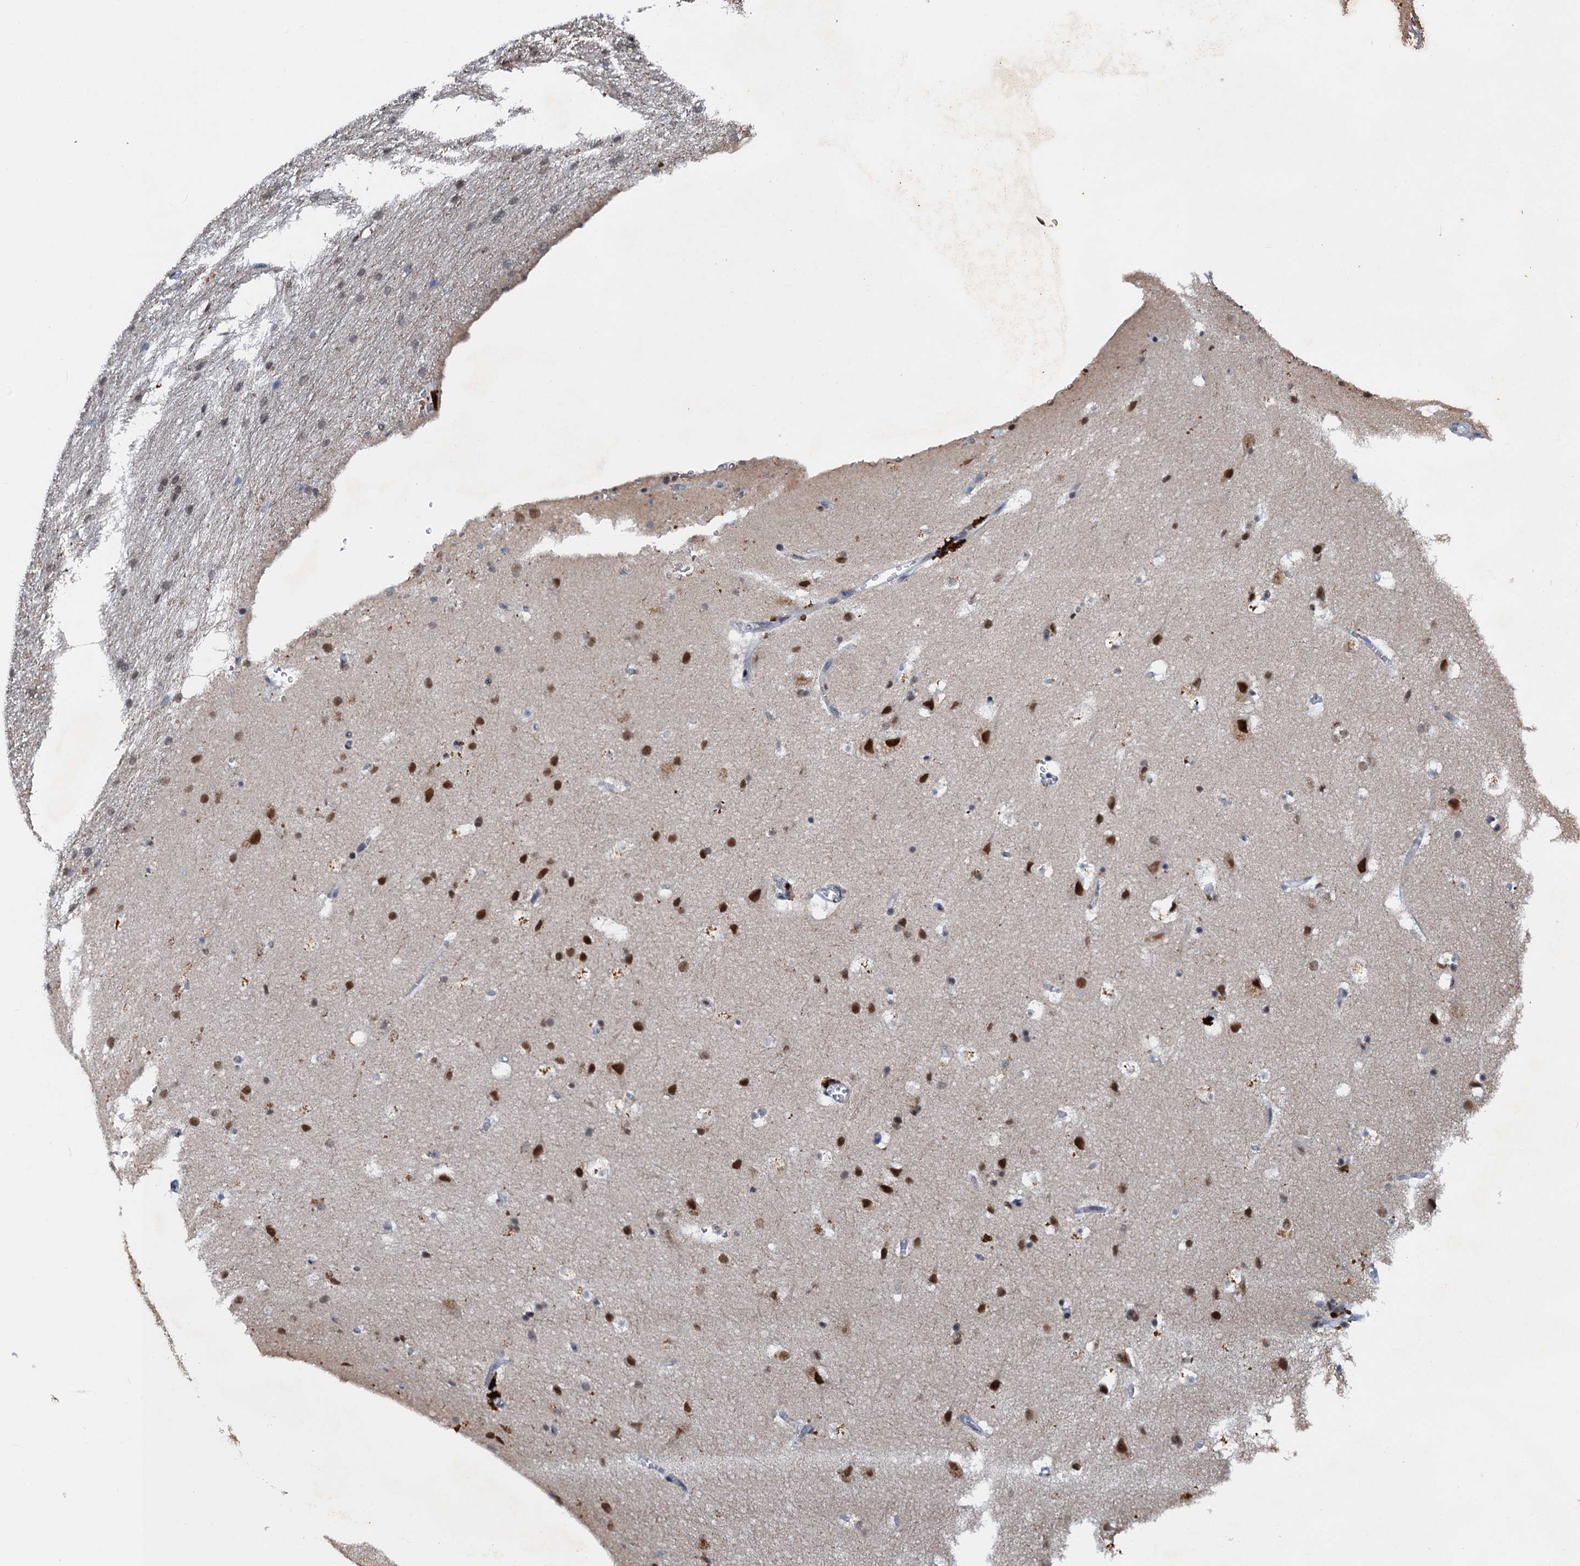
{"staining": {"intensity": "negative", "quantity": "none", "location": "none"}, "tissue": "cerebral cortex", "cell_type": "Endothelial cells", "image_type": "normal", "snomed": [{"axis": "morphology", "description": "Normal tissue, NOS"}, {"axis": "topography", "description": "Cerebral cortex"}], "caption": "Human cerebral cortex stained for a protein using immunohistochemistry shows no expression in endothelial cells.", "gene": "CSTF3", "patient": {"sex": "male", "age": 54}}